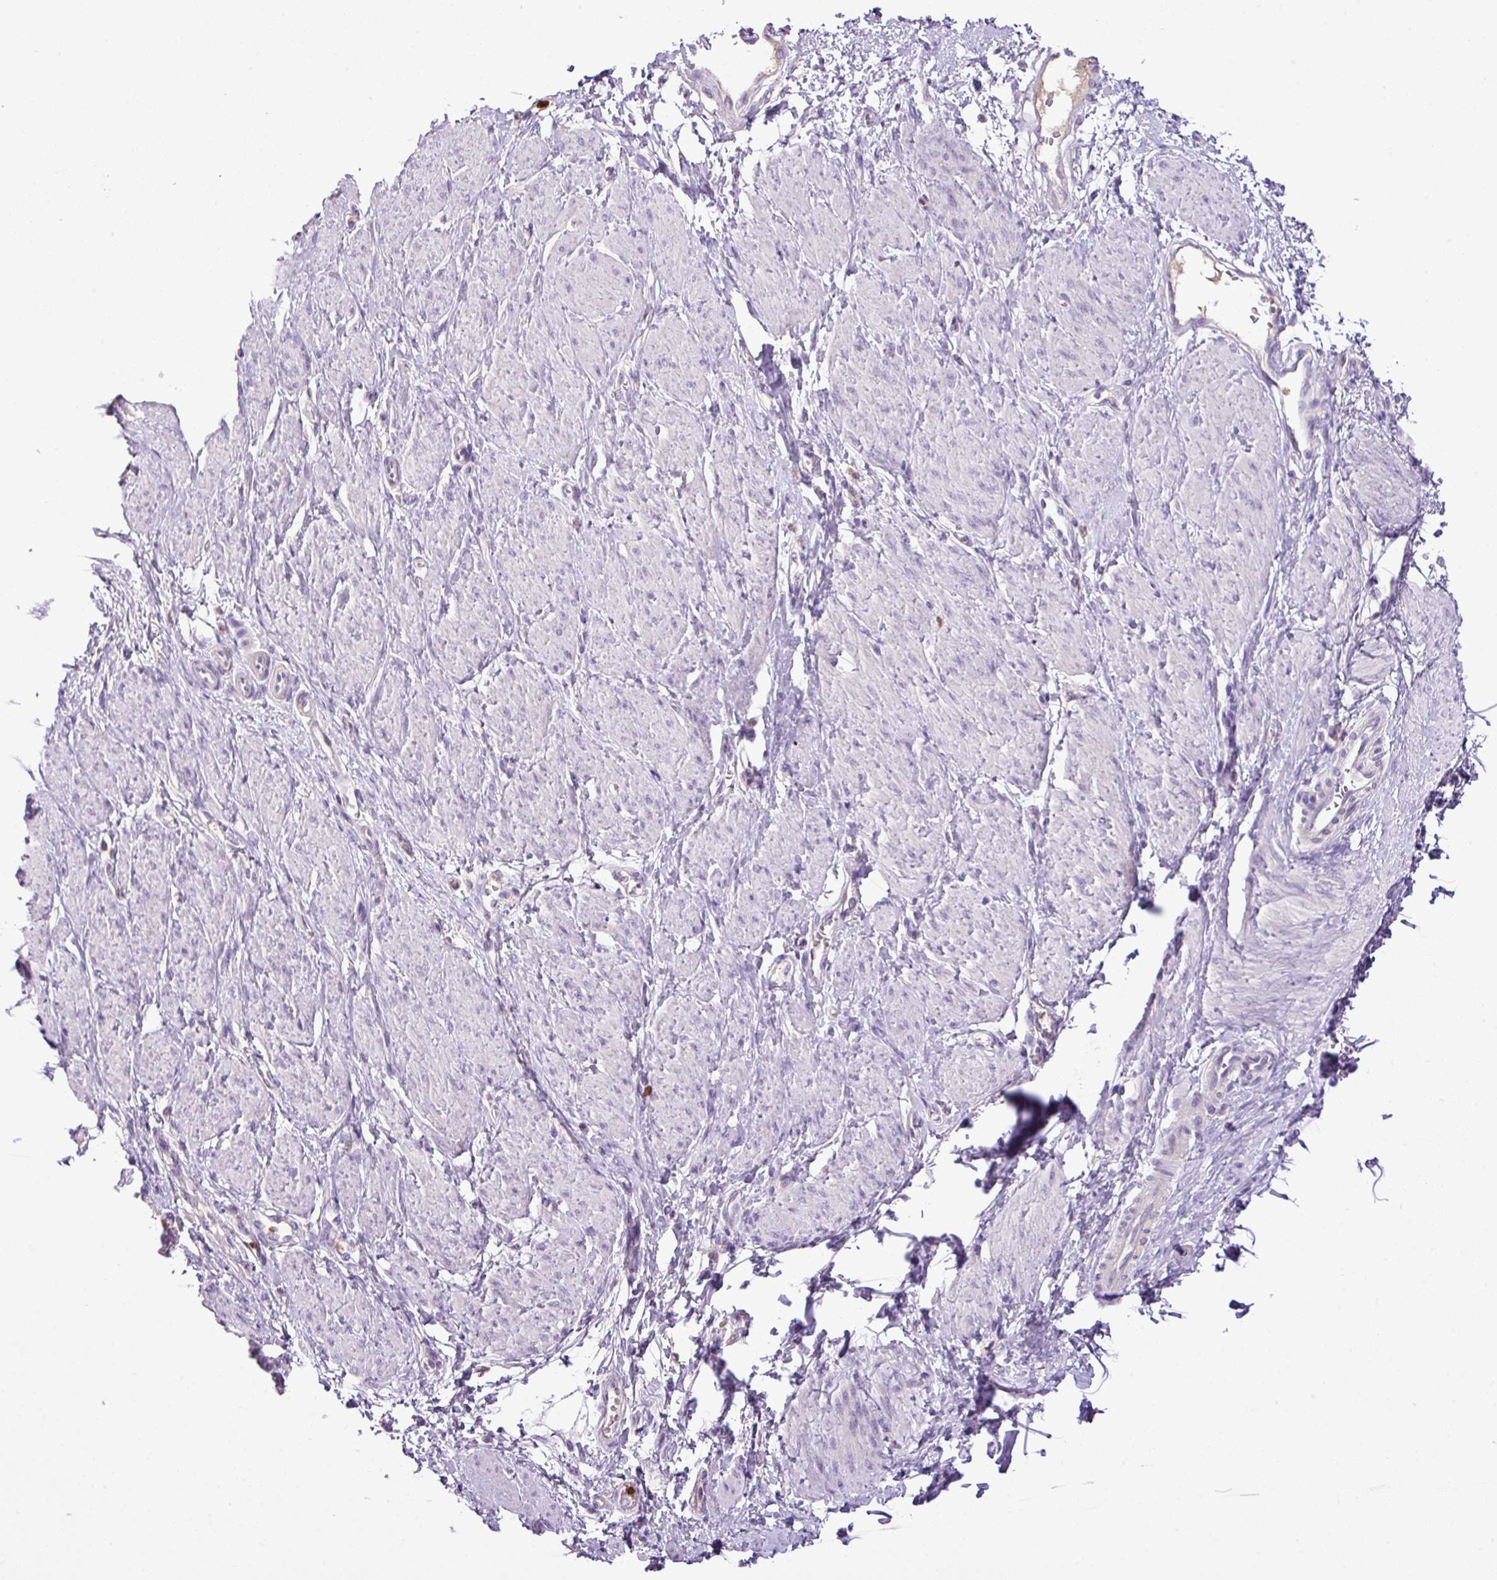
{"staining": {"intensity": "negative", "quantity": "none", "location": "none"}, "tissue": "smooth muscle", "cell_type": "Smooth muscle cells", "image_type": "normal", "snomed": [{"axis": "morphology", "description": "Normal tissue, NOS"}, {"axis": "topography", "description": "Smooth muscle"}, {"axis": "topography", "description": "Uterus"}], "caption": "Human smooth muscle stained for a protein using IHC demonstrates no positivity in smooth muscle cells.", "gene": "HTR3E", "patient": {"sex": "female", "age": 39}}